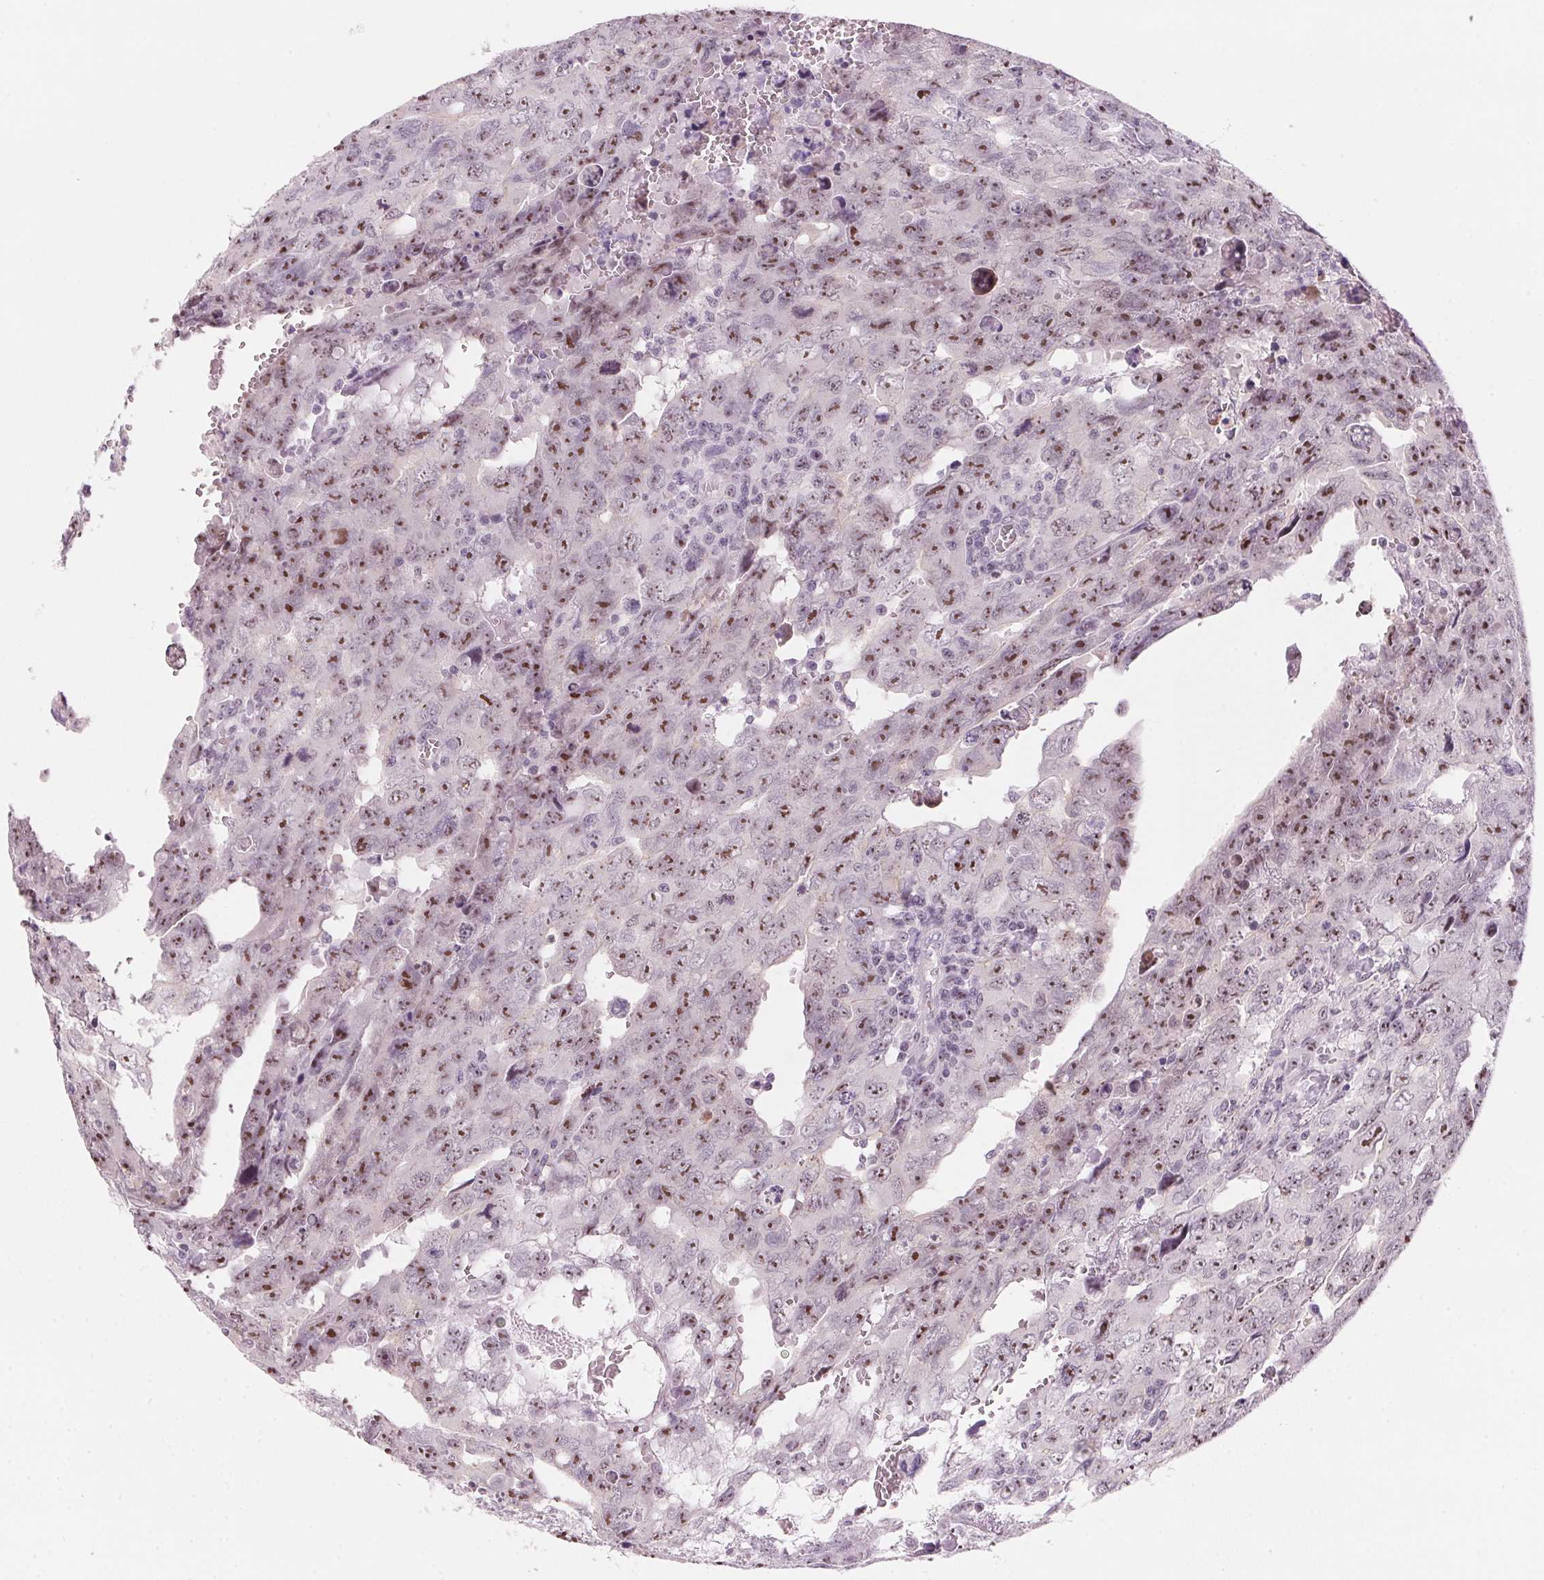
{"staining": {"intensity": "moderate", "quantity": ">75%", "location": "nuclear"}, "tissue": "testis cancer", "cell_type": "Tumor cells", "image_type": "cancer", "snomed": [{"axis": "morphology", "description": "Carcinoma, Embryonal, NOS"}, {"axis": "topography", "description": "Testis"}], "caption": "A medium amount of moderate nuclear expression is appreciated in approximately >75% of tumor cells in embryonal carcinoma (testis) tissue.", "gene": "DNTTIP2", "patient": {"sex": "male", "age": 24}}